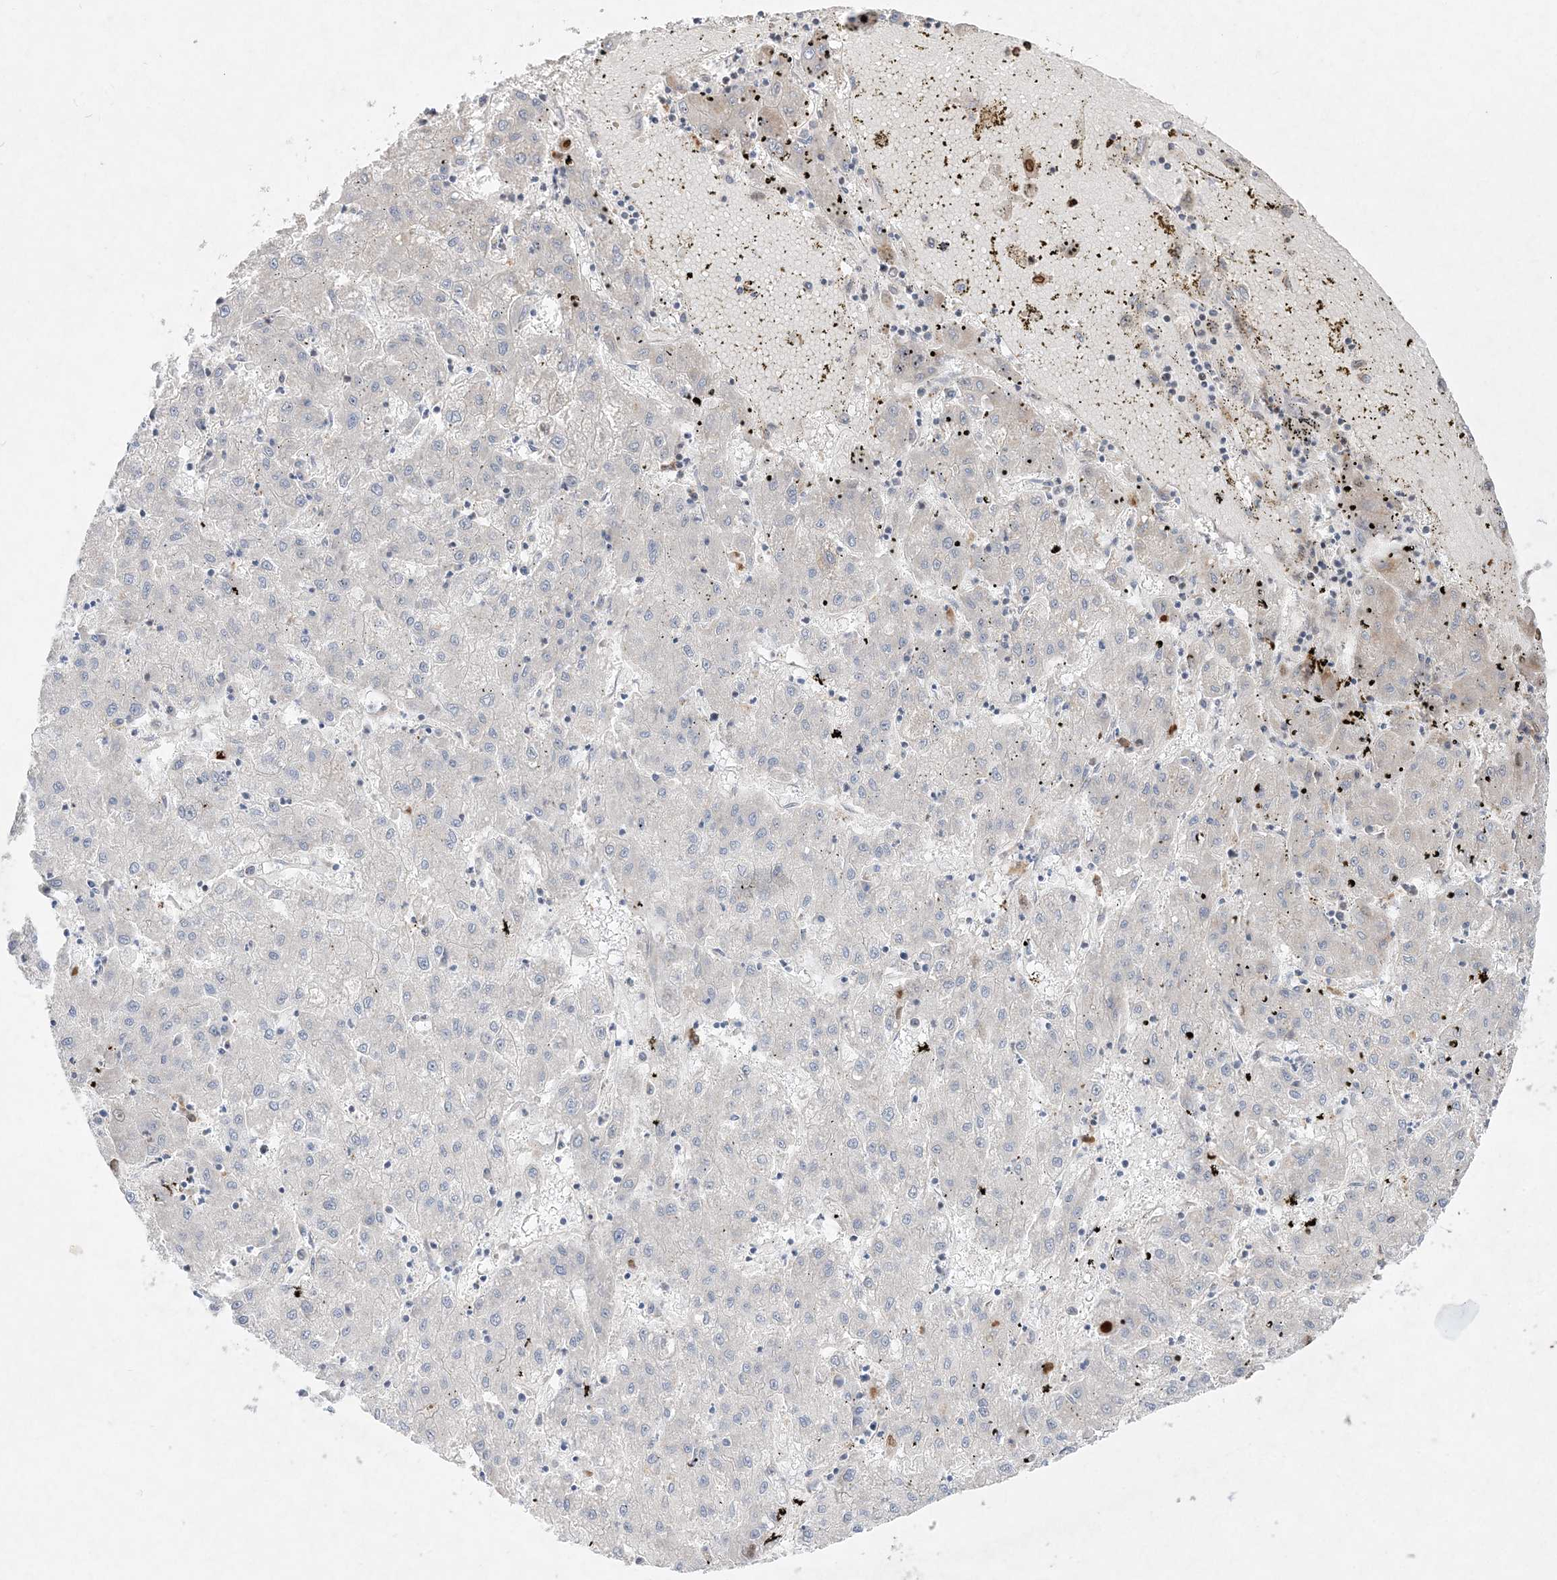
{"staining": {"intensity": "negative", "quantity": "none", "location": "none"}, "tissue": "liver cancer", "cell_type": "Tumor cells", "image_type": "cancer", "snomed": [{"axis": "morphology", "description": "Carcinoma, Hepatocellular, NOS"}, {"axis": "topography", "description": "Liver"}], "caption": "This is an immunohistochemistry photomicrograph of human hepatocellular carcinoma (liver). There is no staining in tumor cells.", "gene": "CLNK", "patient": {"sex": "male", "age": 72}}